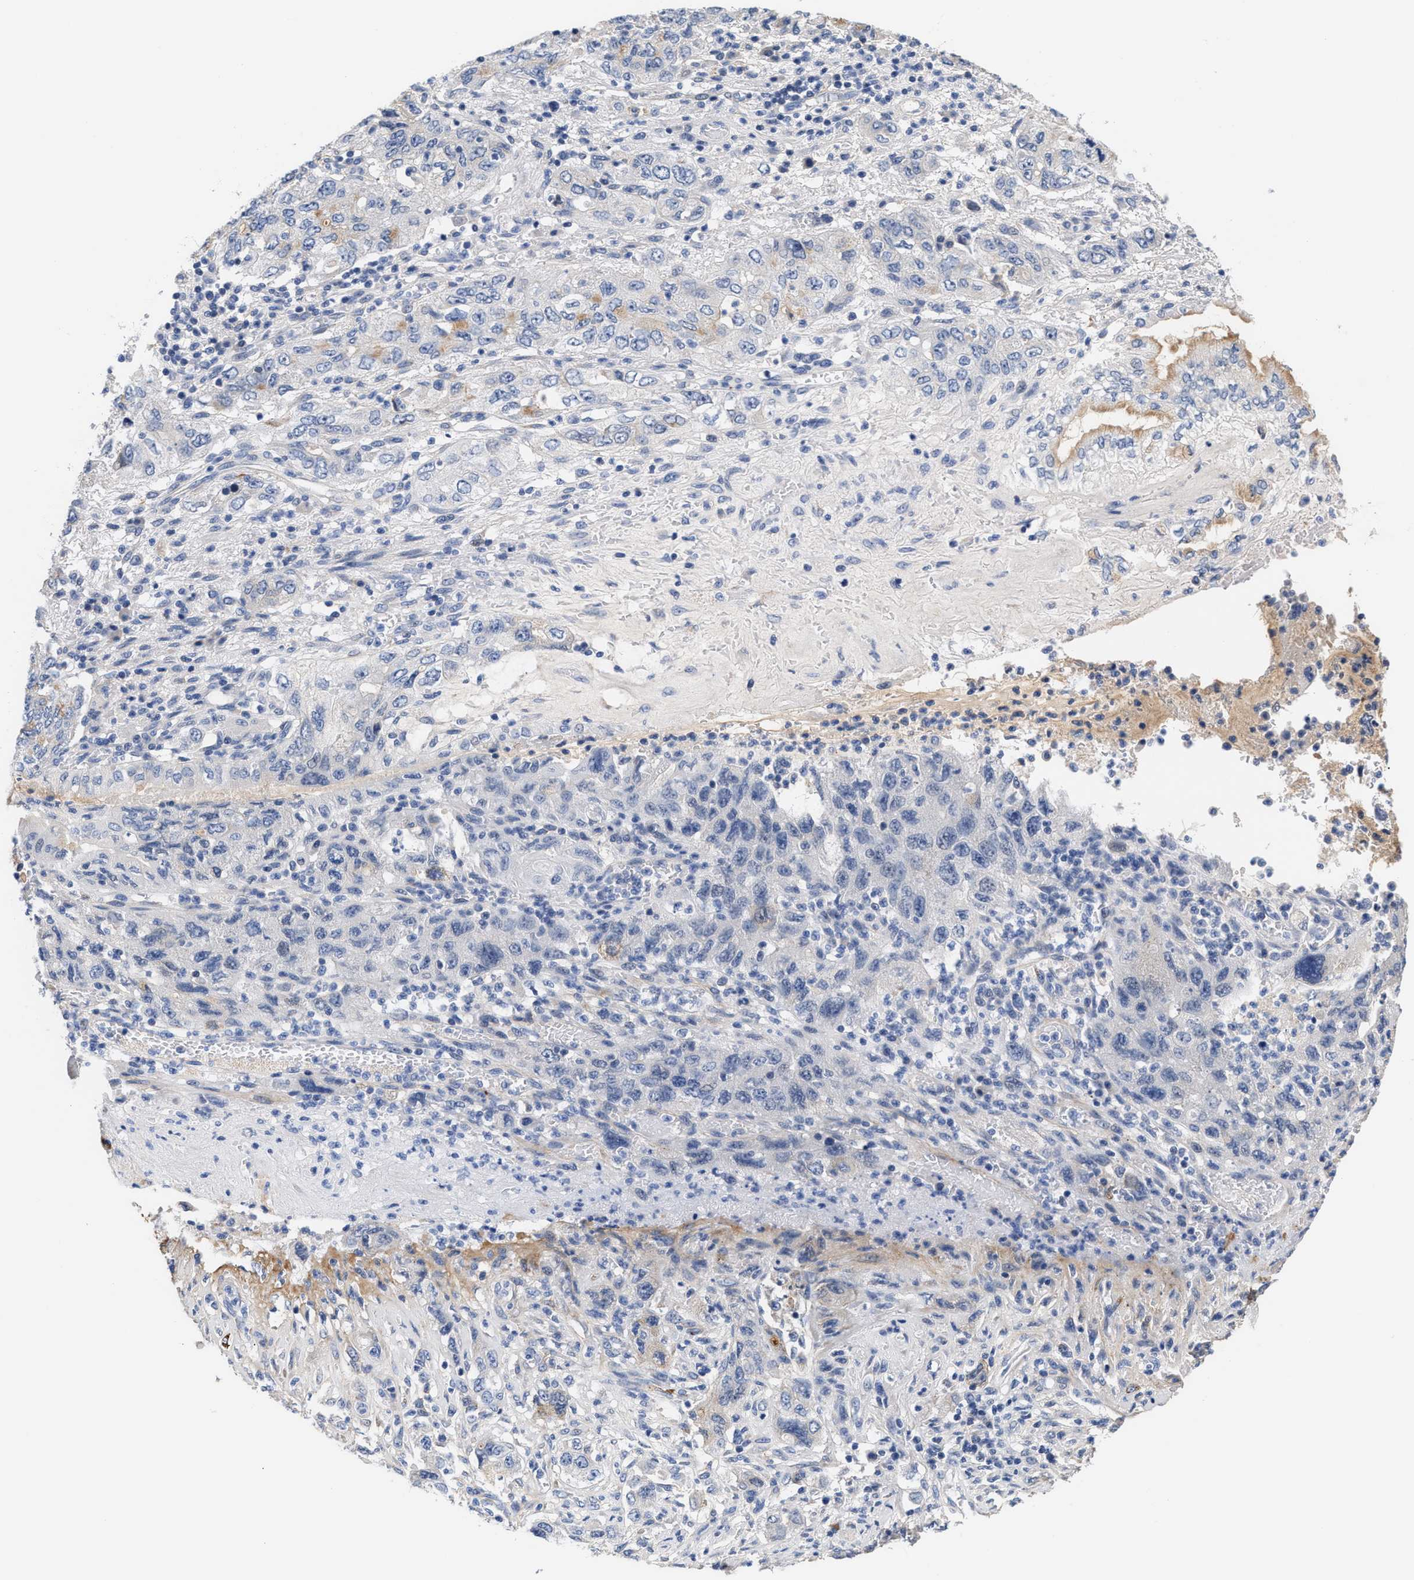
{"staining": {"intensity": "weak", "quantity": "<25%", "location": "cytoplasmic/membranous"}, "tissue": "pancreatic cancer", "cell_type": "Tumor cells", "image_type": "cancer", "snomed": [{"axis": "morphology", "description": "Adenocarcinoma, NOS"}, {"axis": "topography", "description": "Pancreas"}], "caption": "There is no significant expression in tumor cells of pancreatic adenocarcinoma. The staining was performed using DAB (3,3'-diaminobenzidine) to visualize the protein expression in brown, while the nuclei were stained in blue with hematoxylin (Magnification: 20x).", "gene": "ACTL7B", "patient": {"sex": "female", "age": 73}}